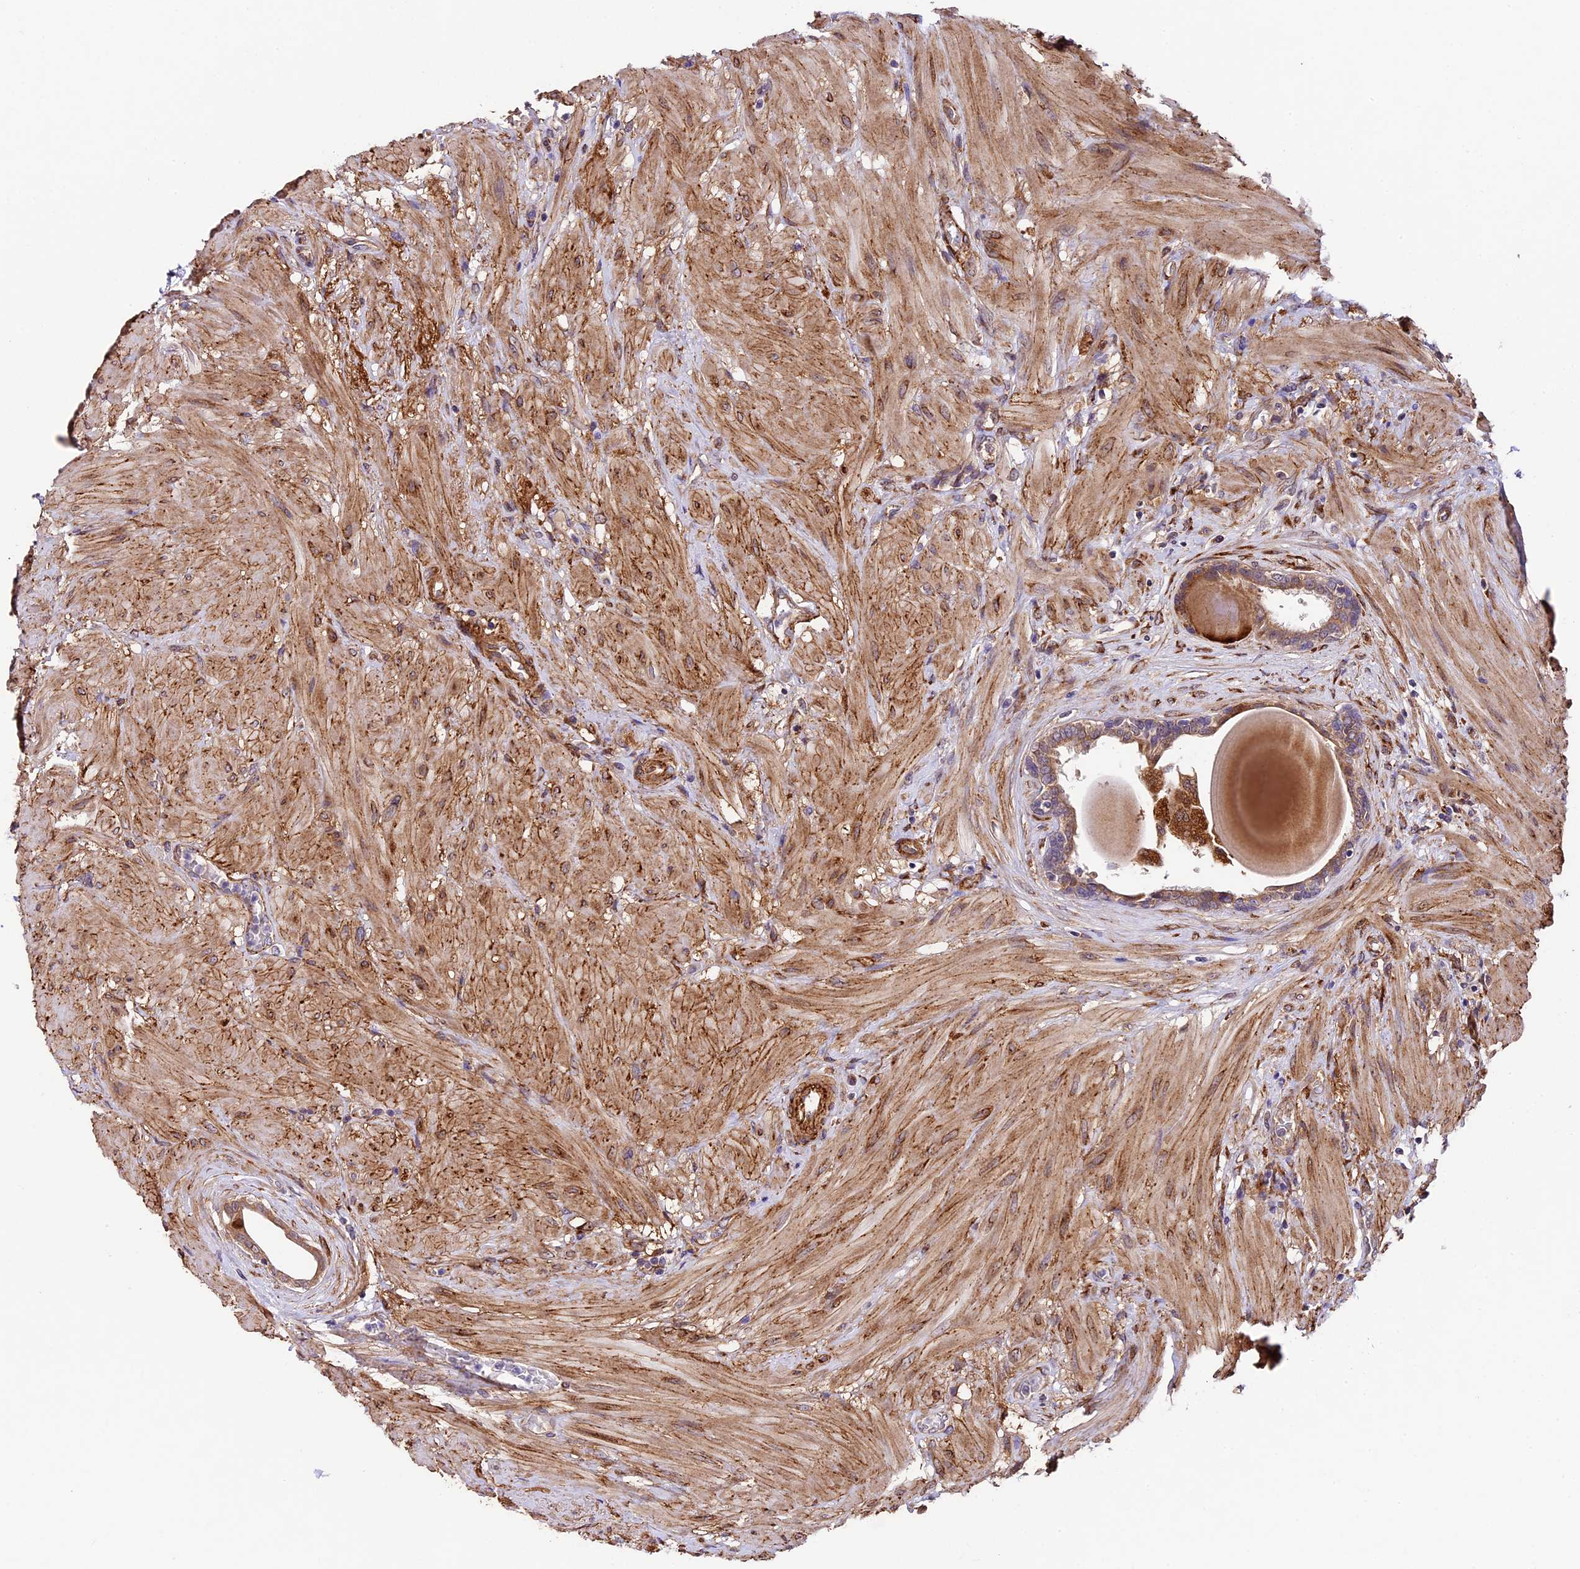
{"staining": {"intensity": "moderate", "quantity": "<25%", "location": "cytoplasmic/membranous"}, "tissue": "prostate", "cell_type": "Glandular cells", "image_type": "normal", "snomed": [{"axis": "morphology", "description": "Normal tissue, NOS"}, {"axis": "topography", "description": "Prostate"}], "caption": "Immunohistochemical staining of normal human prostate displays low levels of moderate cytoplasmic/membranous expression in approximately <25% of glandular cells.", "gene": "LSM7", "patient": {"sex": "male", "age": 48}}